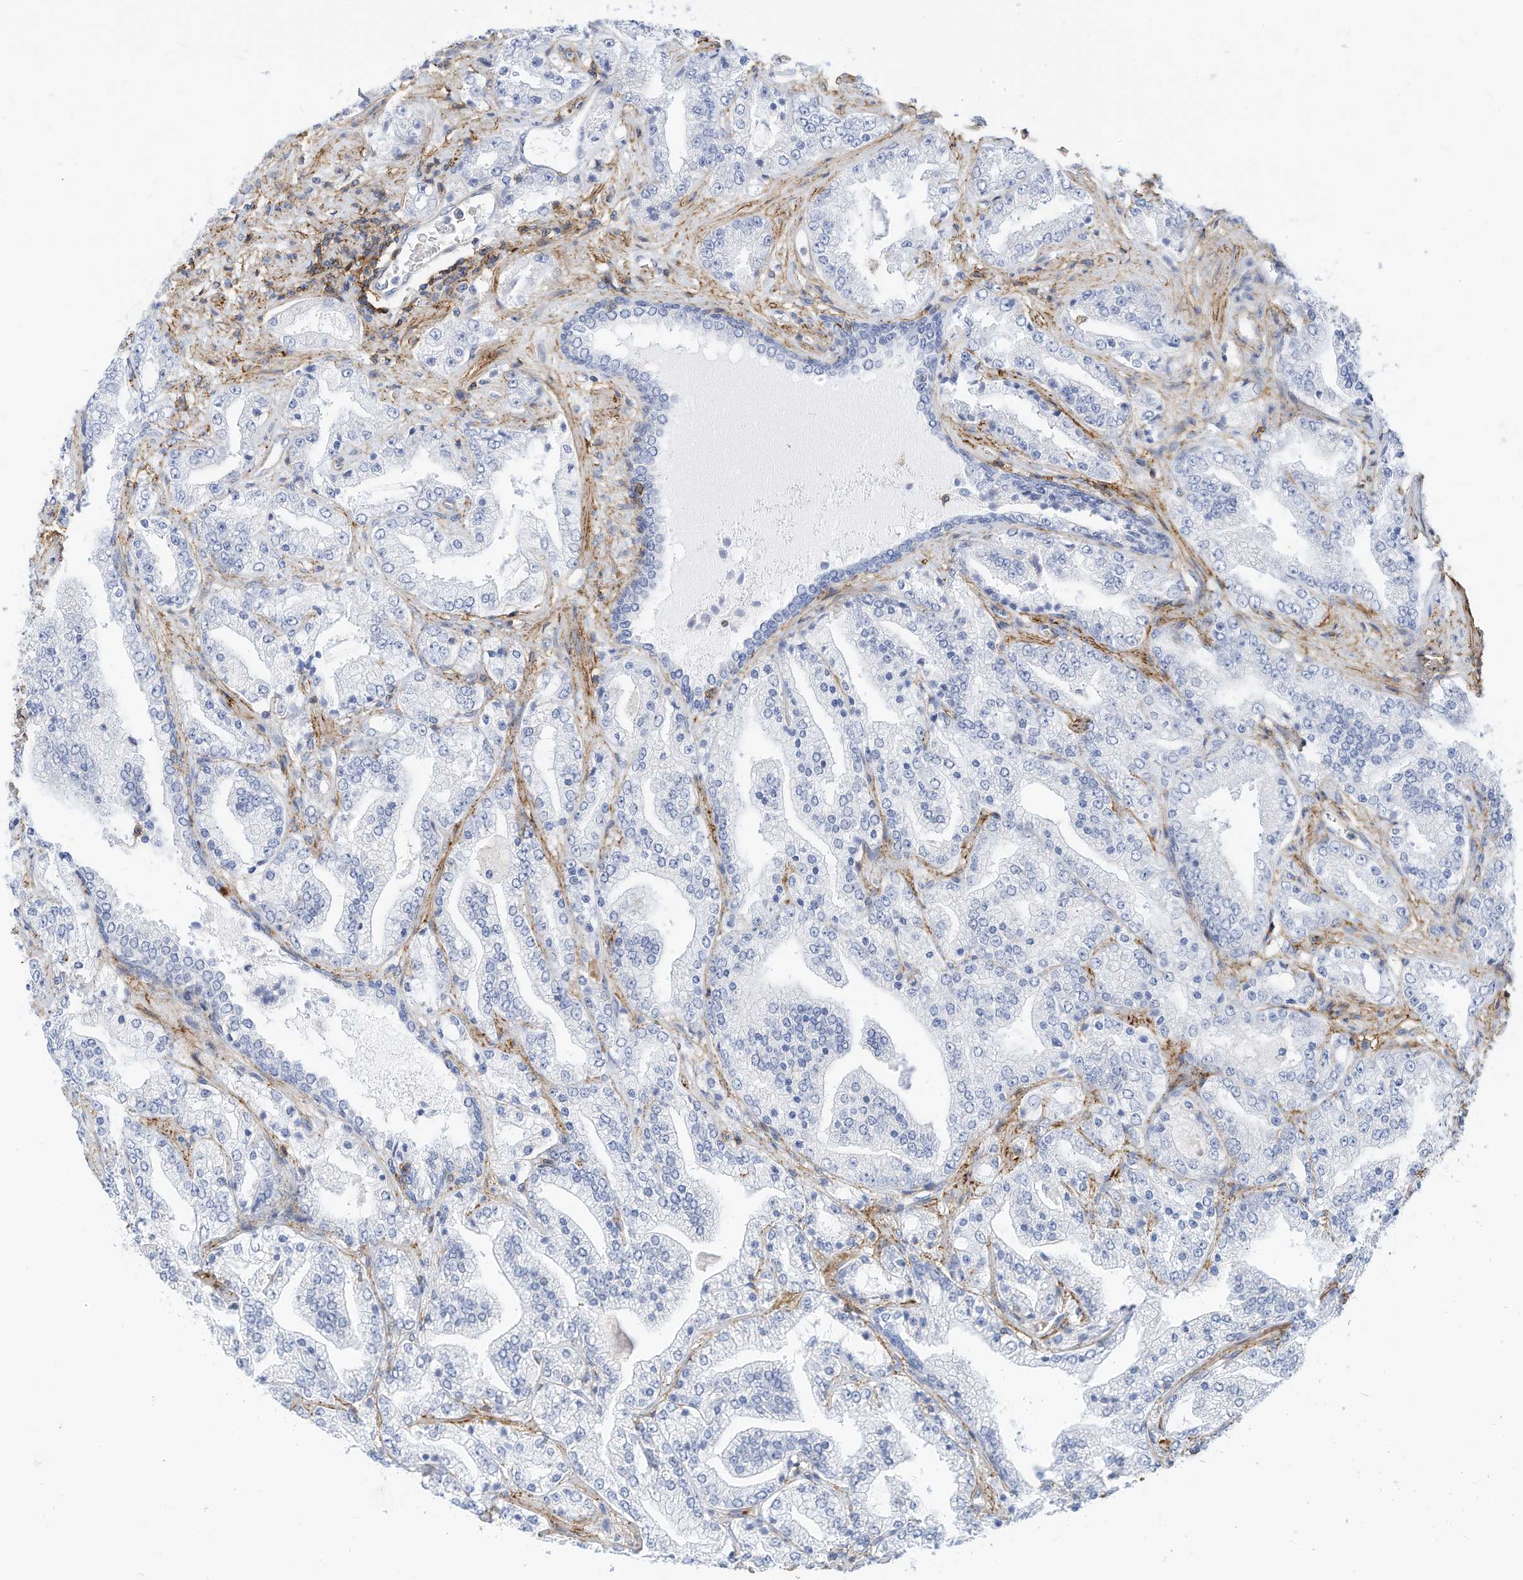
{"staining": {"intensity": "negative", "quantity": "none", "location": "none"}, "tissue": "prostate cancer", "cell_type": "Tumor cells", "image_type": "cancer", "snomed": [{"axis": "morphology", "description": "Adenocarcinoma, High grade"}, {"axis": "topography", "description": "Prostate"}], "caption": "Immunohistochemical staining of human adenocarcinoma (high-grade) (prostate) demonstrates no significant expression in tumor cells.", "gene": "TXNDC9", "patient": {"sex": "male", "age": 64}}